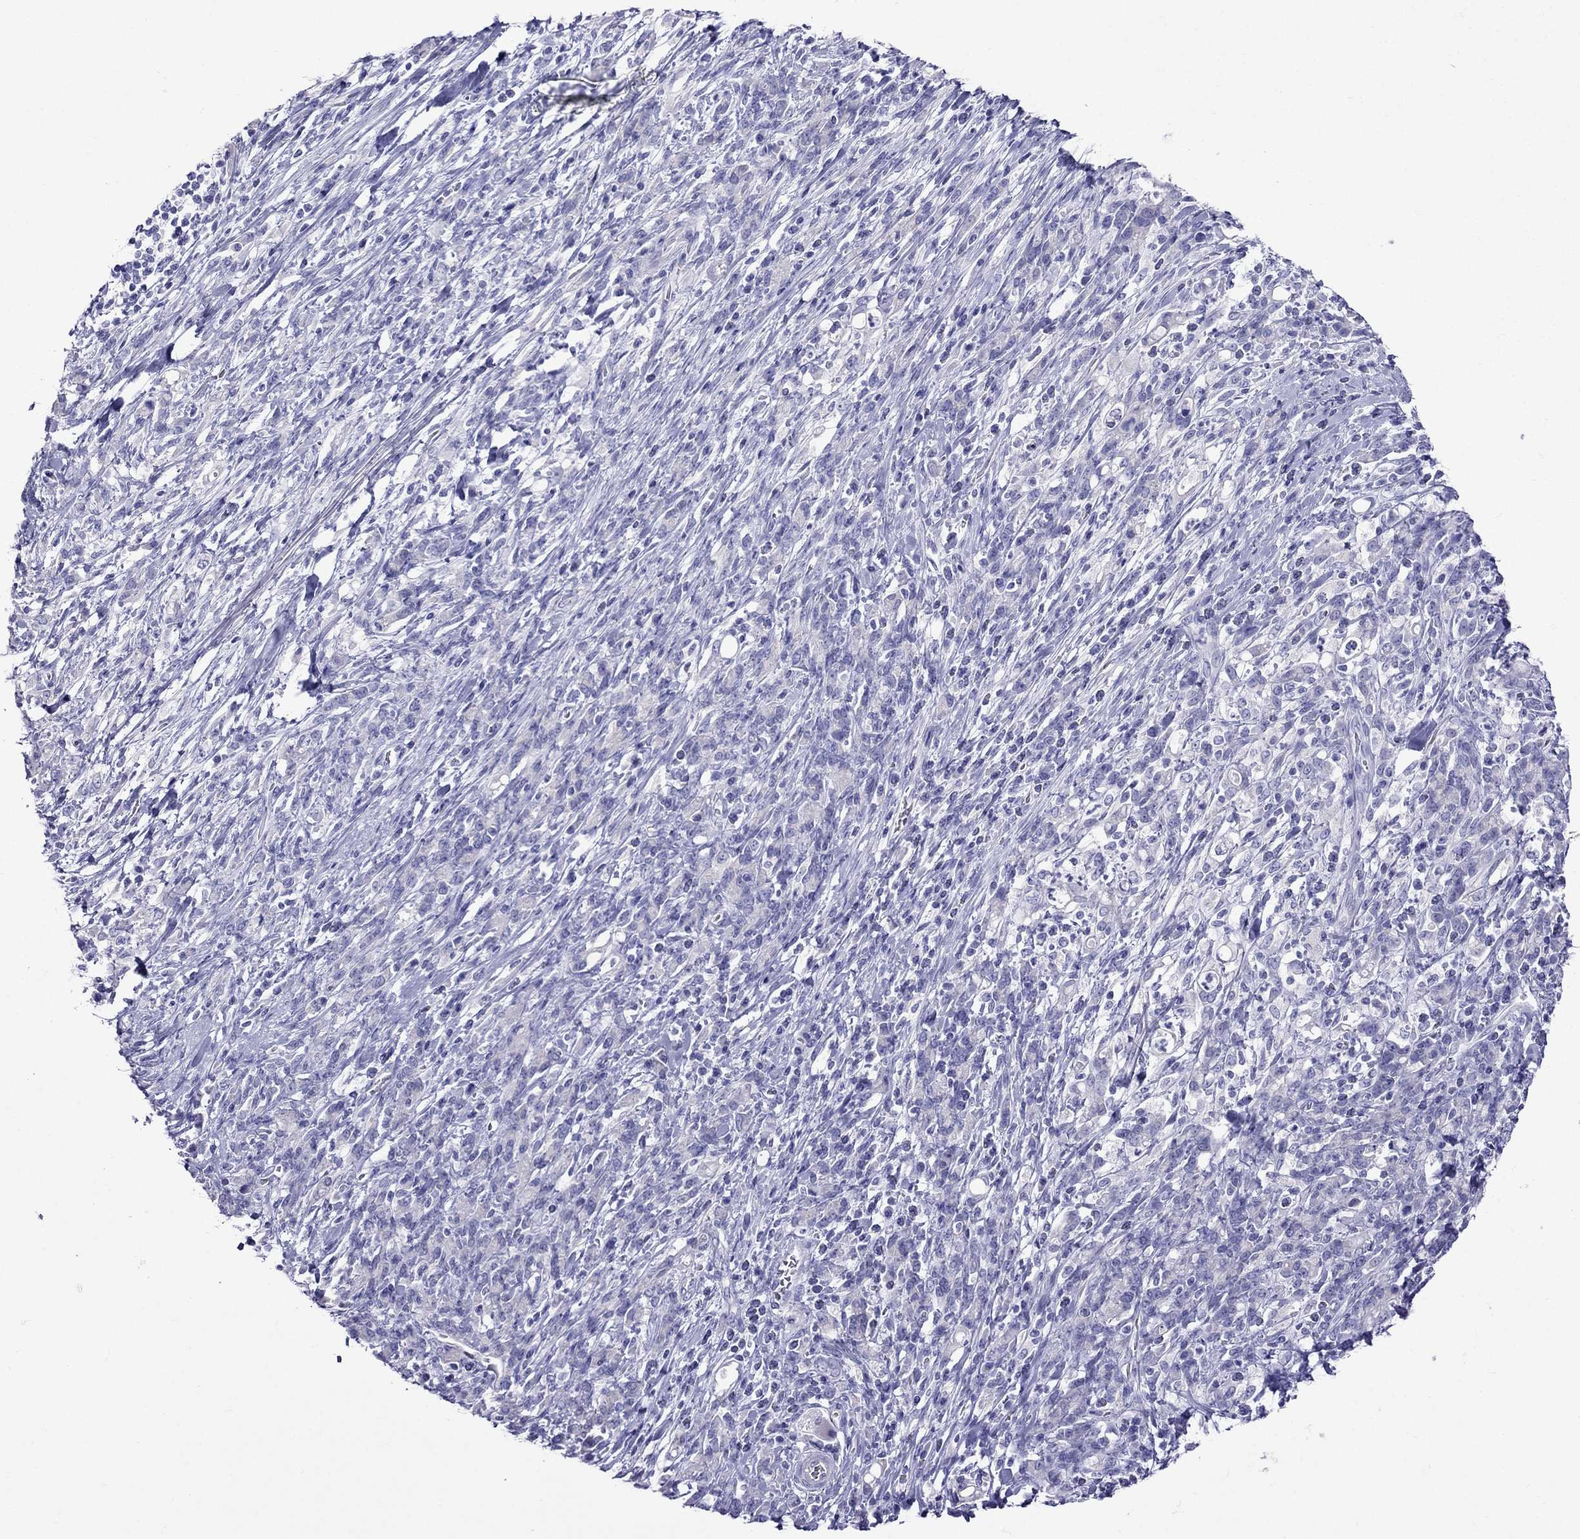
{"staining": {"intensity": "negative", "quantity": "none", "location": "none"}, "tissue": "stomach cancer", "cell_type": "Tumor cells", "image_type": "cancer", "snomed": [{"axis": "morphology", "description": "Adenocarcinoma, NOS"}, {"axis": "topography", "description": "Stomach"}], "caption": "Immunohistochemistry (IHC) histopathology image of neoplastic tissue: human stomach adenocarcinoma stained with DAB (3,3'-diaminobenzidine) demonstrates no significant protein positivity in tumor cells.", "gene": "TDRD1", "patient": {"sex": "female", "age": 57}}